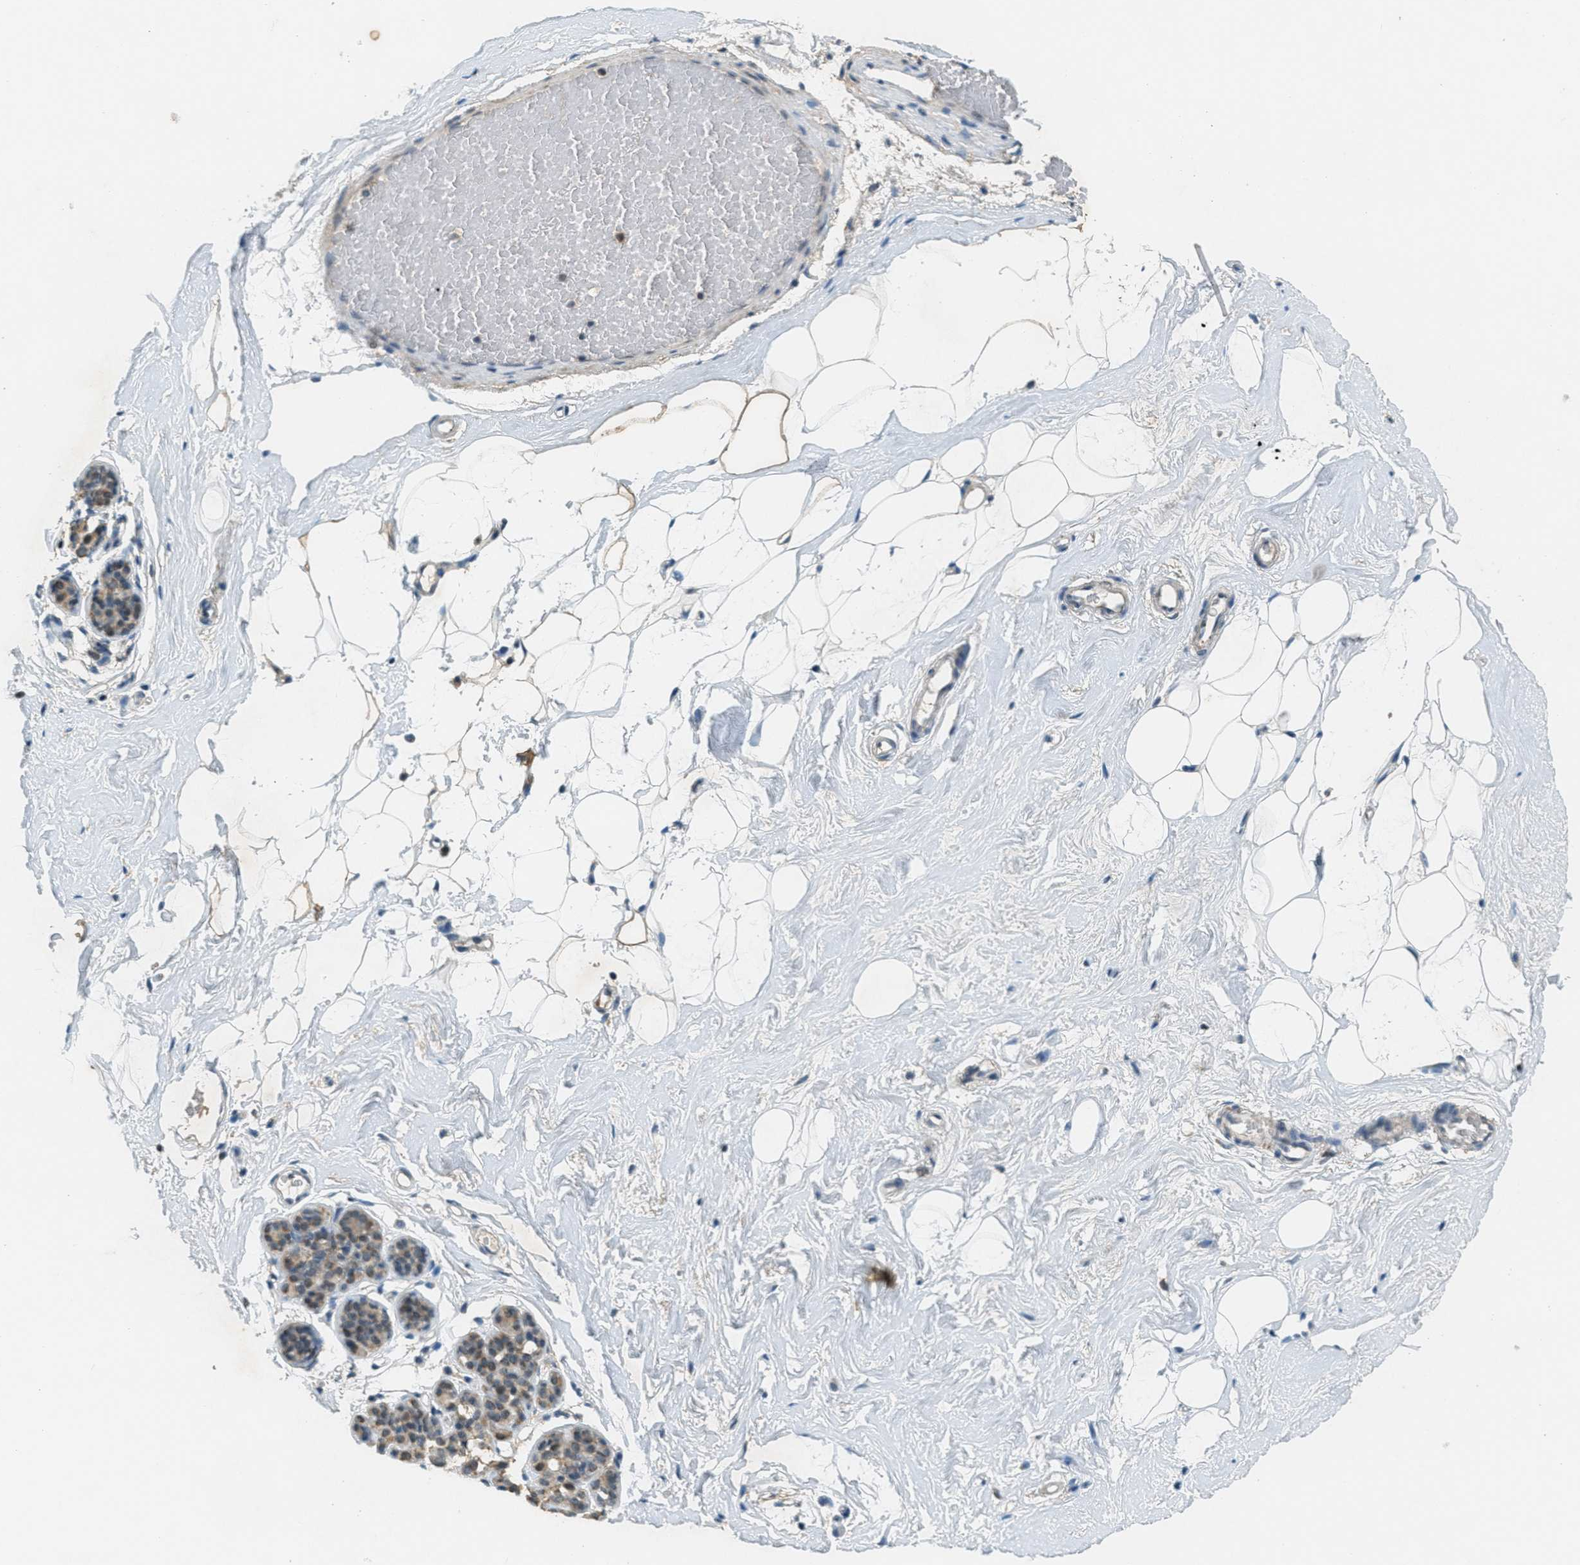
{"staining": {"intensity": "negative", "quantity": "none", "location": "none"}, "tissue": "breast", "cell_type": "Adipocytes", "image_type": "normal", "snomed": [{"axis": "morphology", "description": "Normal tissue, NOS"}, {"axis": "topography", "description": "Breast"}], "caption": "The immunohistochemistry histopathology image has no significant positivity in adipocytes of breast.", "gene": "TCF20", "patient": {"sex": "female", "age": 75}}